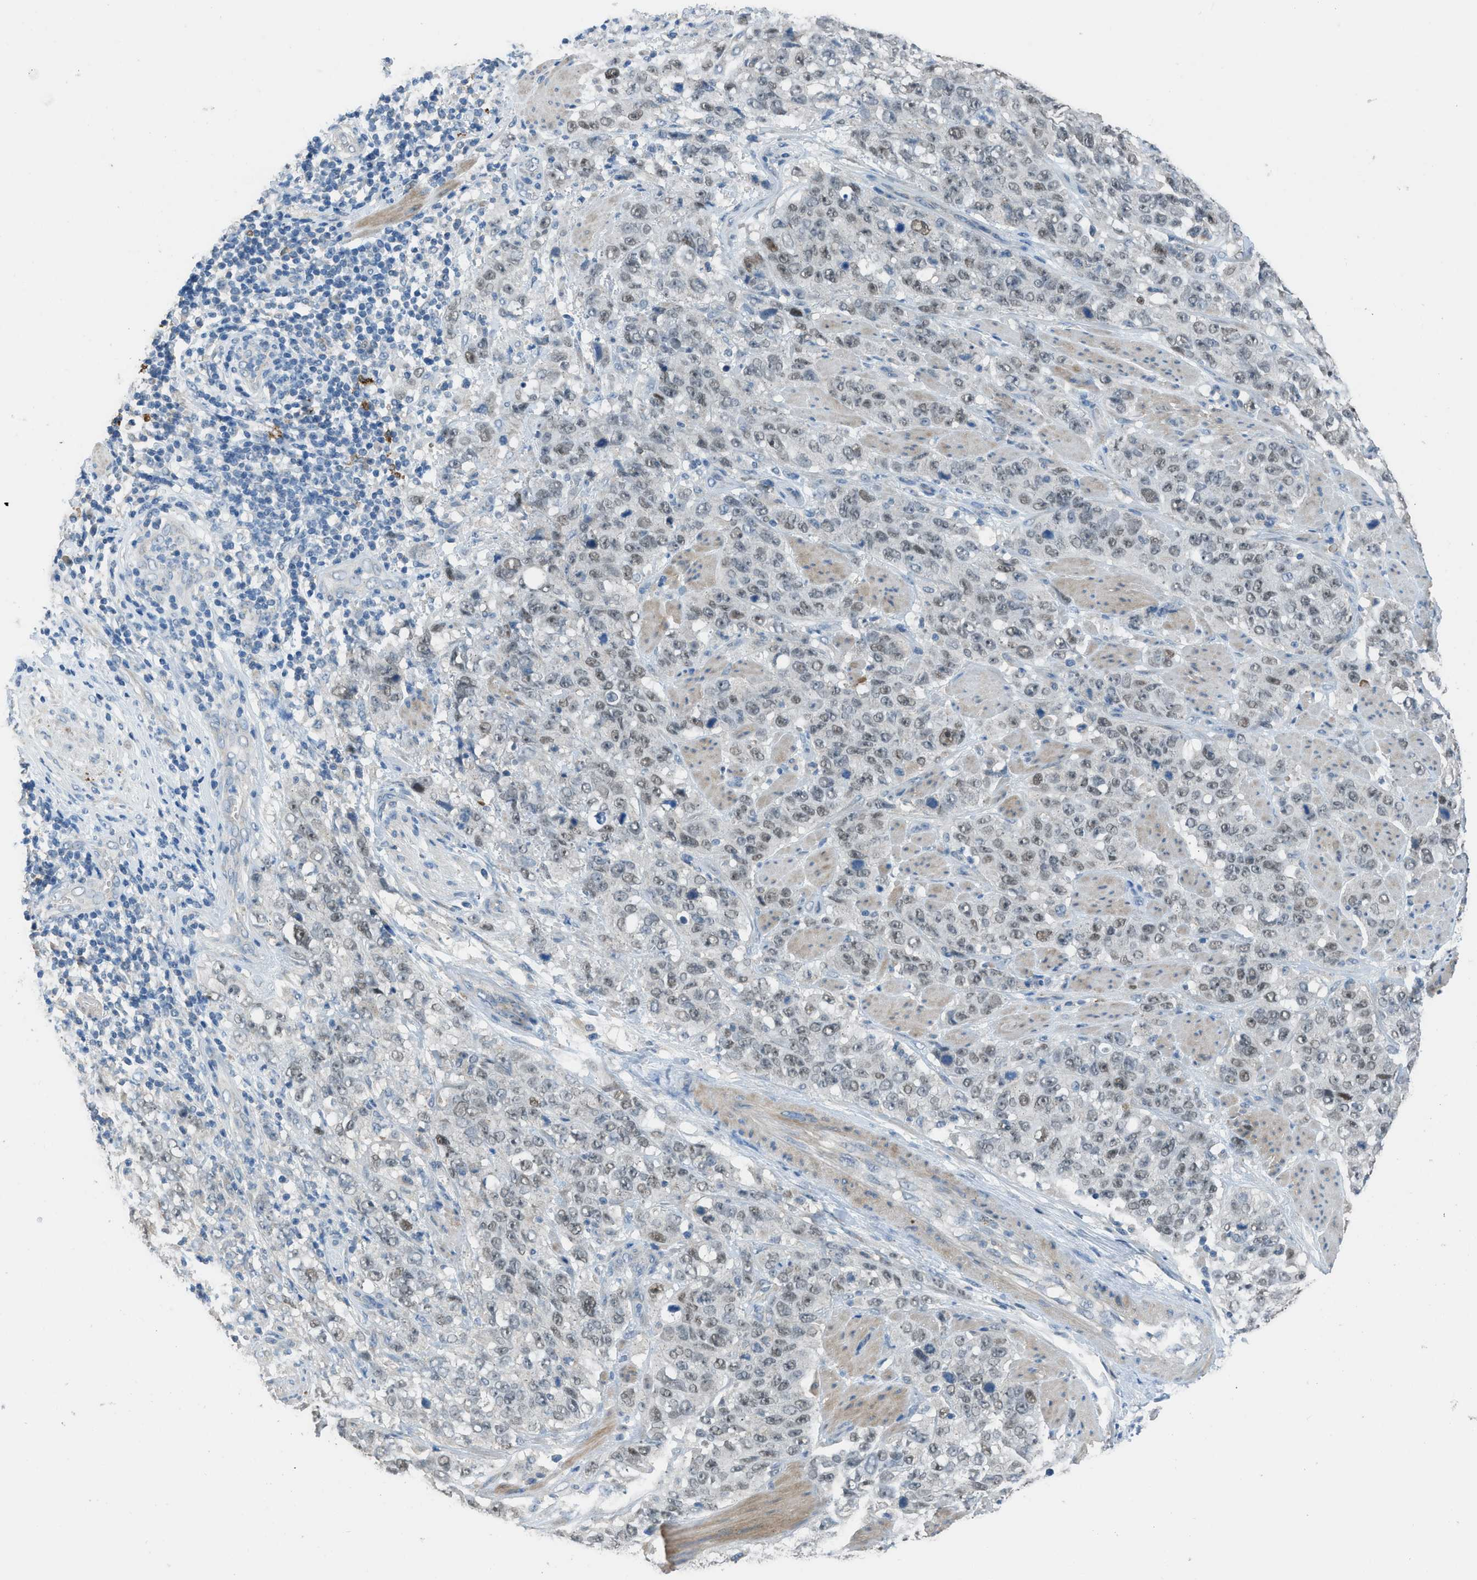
{"staining": {"intensity": "weak", "quantity": "<25%", "location": "nuclear"}, "tissue": "stomach cancer", "cell_type": "Tumor cells", "image_type": "cancer", "snomed": [{"axis": "morphology", "description": "Adenocarcinoma, NOS"}, {"axis": "topography", "description": "Stomach"}], "caption": "Tumor cells show no significant protein expression in stomach cancer. The staining was performed using DAB (3,3'-diaminobenzidine) to visualize the protein expression in brown, while the nuclei were stained in blue with hematoxylin (Magnification: 20x).", "gene": "TIMD4", "patient": {"sex": "male", "age": 48}}